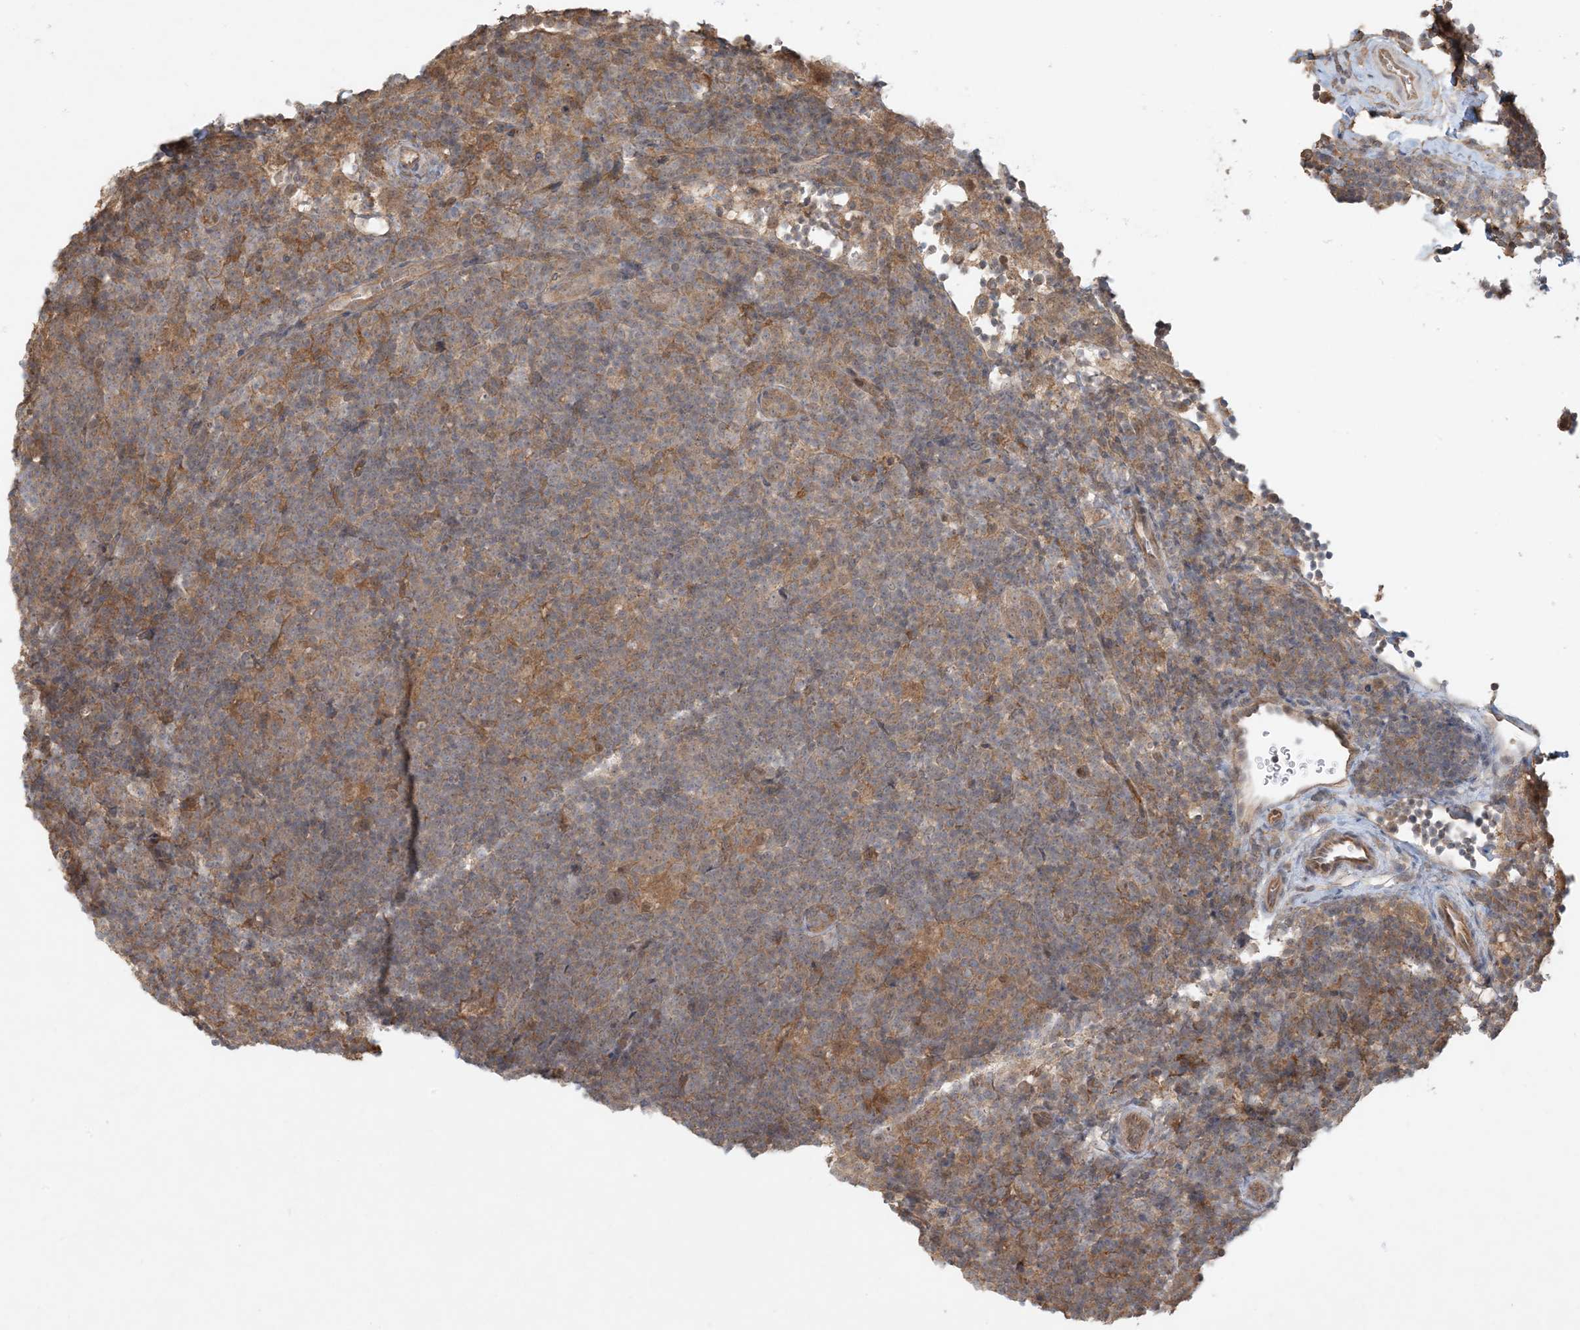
{"staining": {"intensity": "negative", "quantity": "none", "location": "none"}, "tissue": "lymphoma", "cell_type": "Tumor cells", "image_type": "cancer", "snomed": [{"axis": "morphology", "description": "Hodgkin's disease, NOS"}, {"axis": "topography", "description": "Lymph node"}], "caption": "Human Hodgkin's disease stained for a protein using immunohistochemistry (IHC) displays no staining in tumor cells.", "gene": "OBI1", "patient": {"sex": "female", "age": 57}}